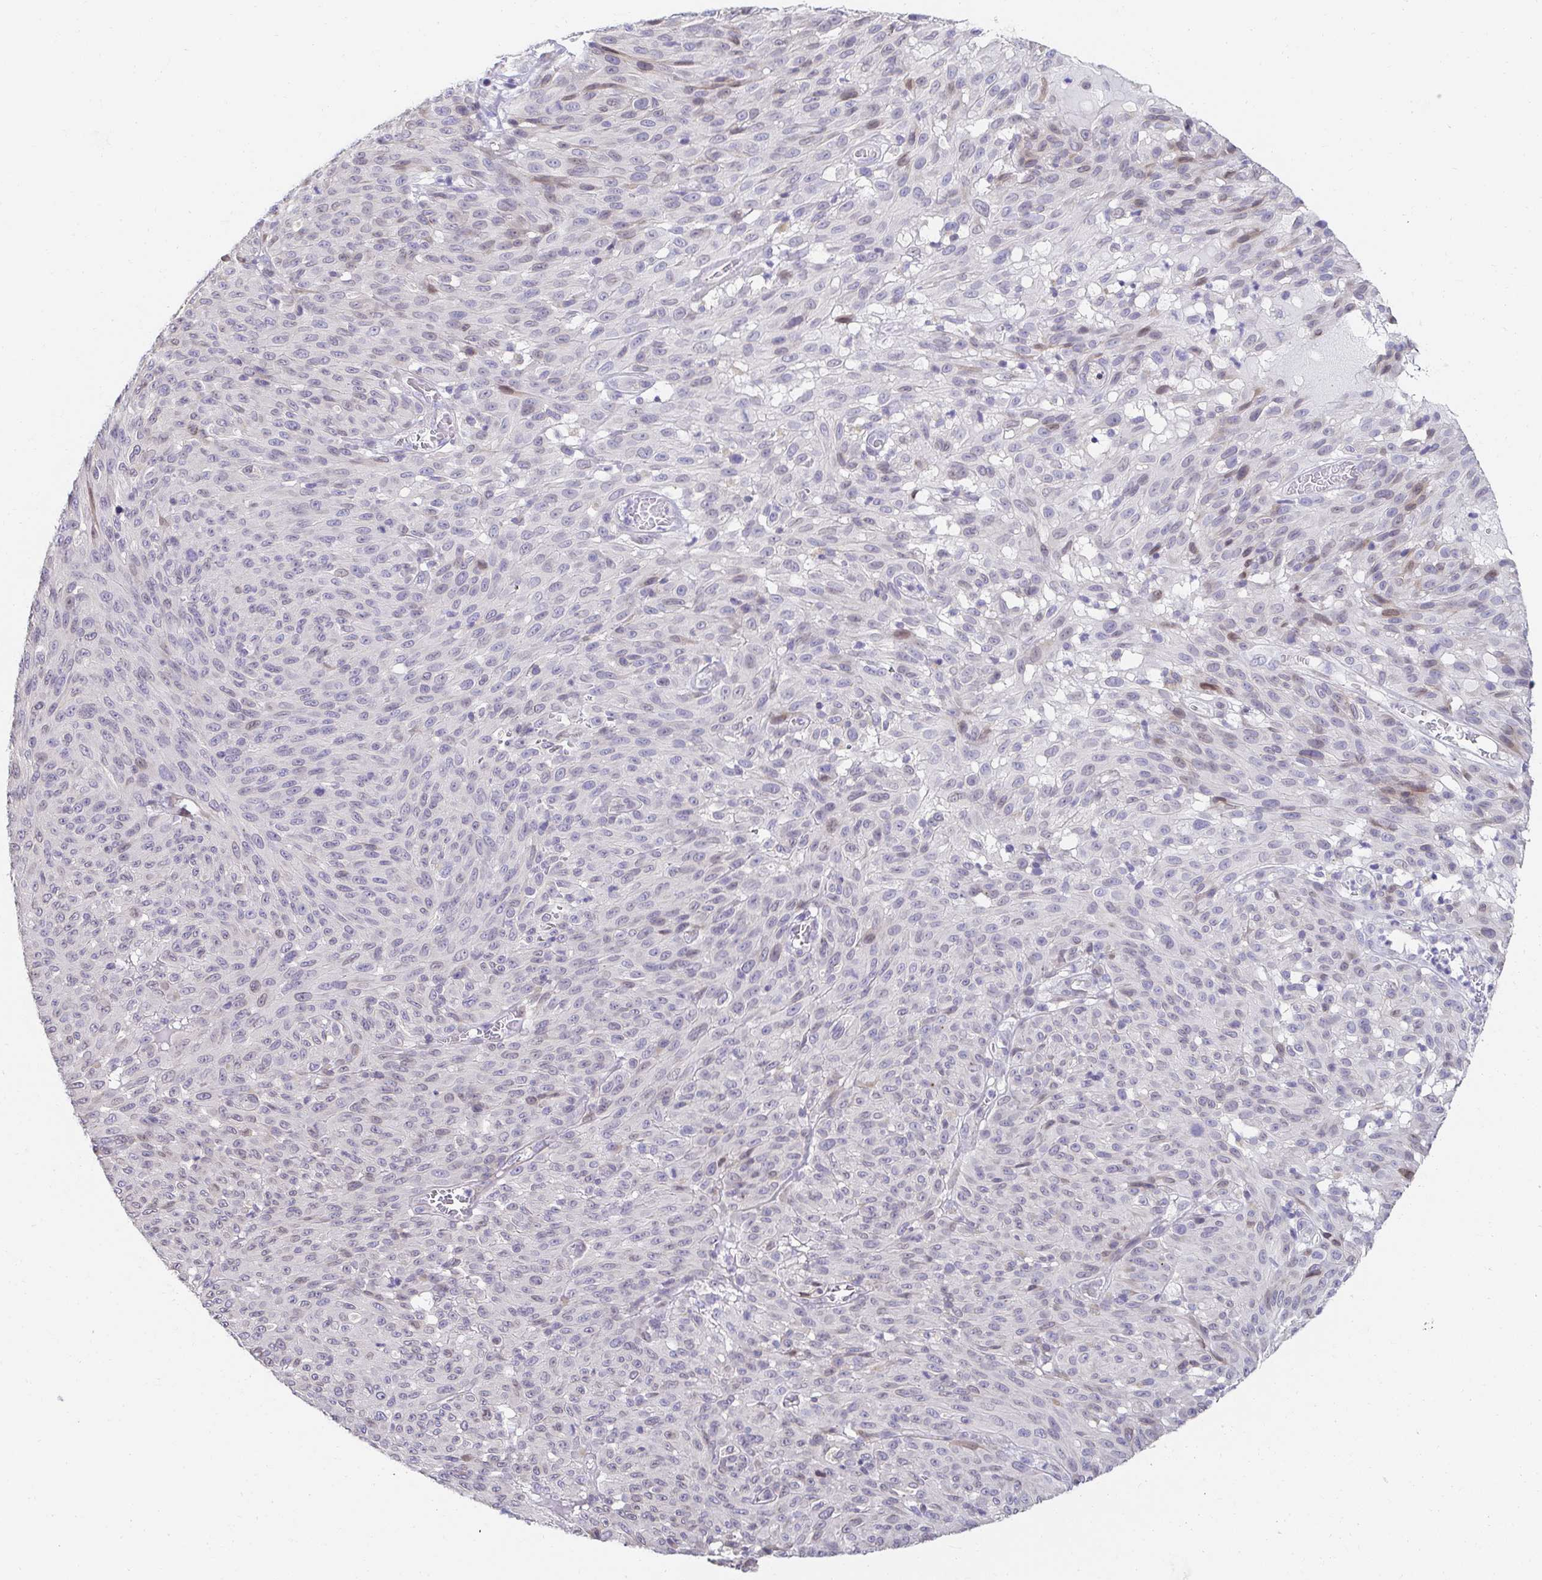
{"staining": {"intensity": "weak", "quantity": "<25%", "location": "nuclear"}, "tissue": "melanoma", "cell_type": "Tumor cells", "image_type": "cancer", "snomed": [{"axis": "morphology", "description": "Malignant melanoma, NOS"}, {"axis": "topography", "description": "Skin"}], "caption": "Immunohistochemical staining of malignant melanoma displays no significant expression in tumor cells.", "gene": "AKAP14", "patient": {"sex": "male", "age": 85}}